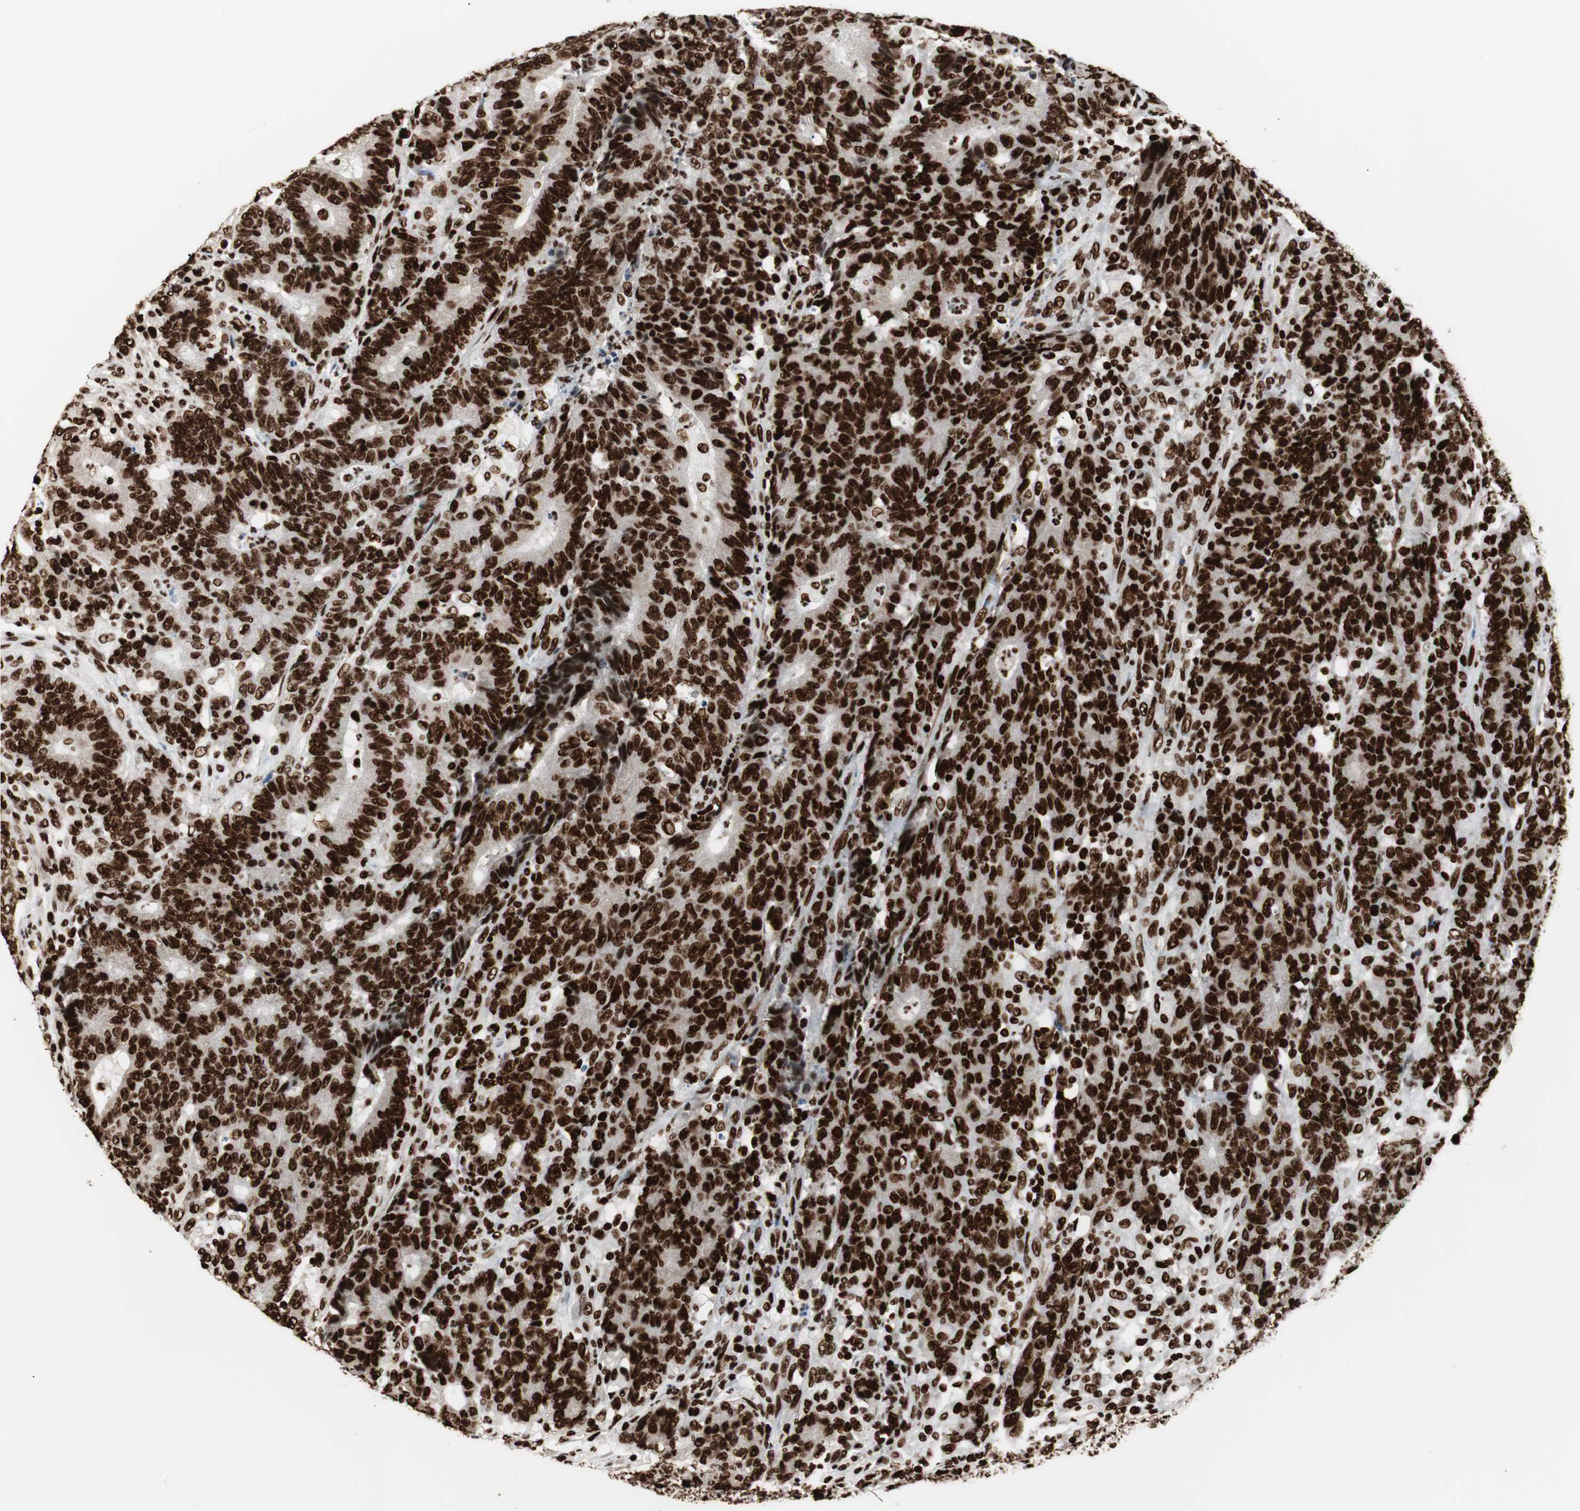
{"staining": {"intensity": "strong", "quantity": ">75%", "location": "nuclear"}, "tissue": "colorectal cancer", "cell_type": "Tumor cells", "image_type": "cancer", "snomed": [{"axis": "morphology", "description": "Normal tissue, NOS"}, {"axis": "morphology", "description": "Adenocarcinoma, NOS"}, {"axis": "topography", "description": "Colon"}], "caption": "There is high levels of strong nuclear positivity in tumor cells of colorectal cancer (adenocarcinoma), as demonstrated by immunohistochemical staining (brown color).", "gene": "MTA2", "patient": {"sex": "female", "age": 75}}